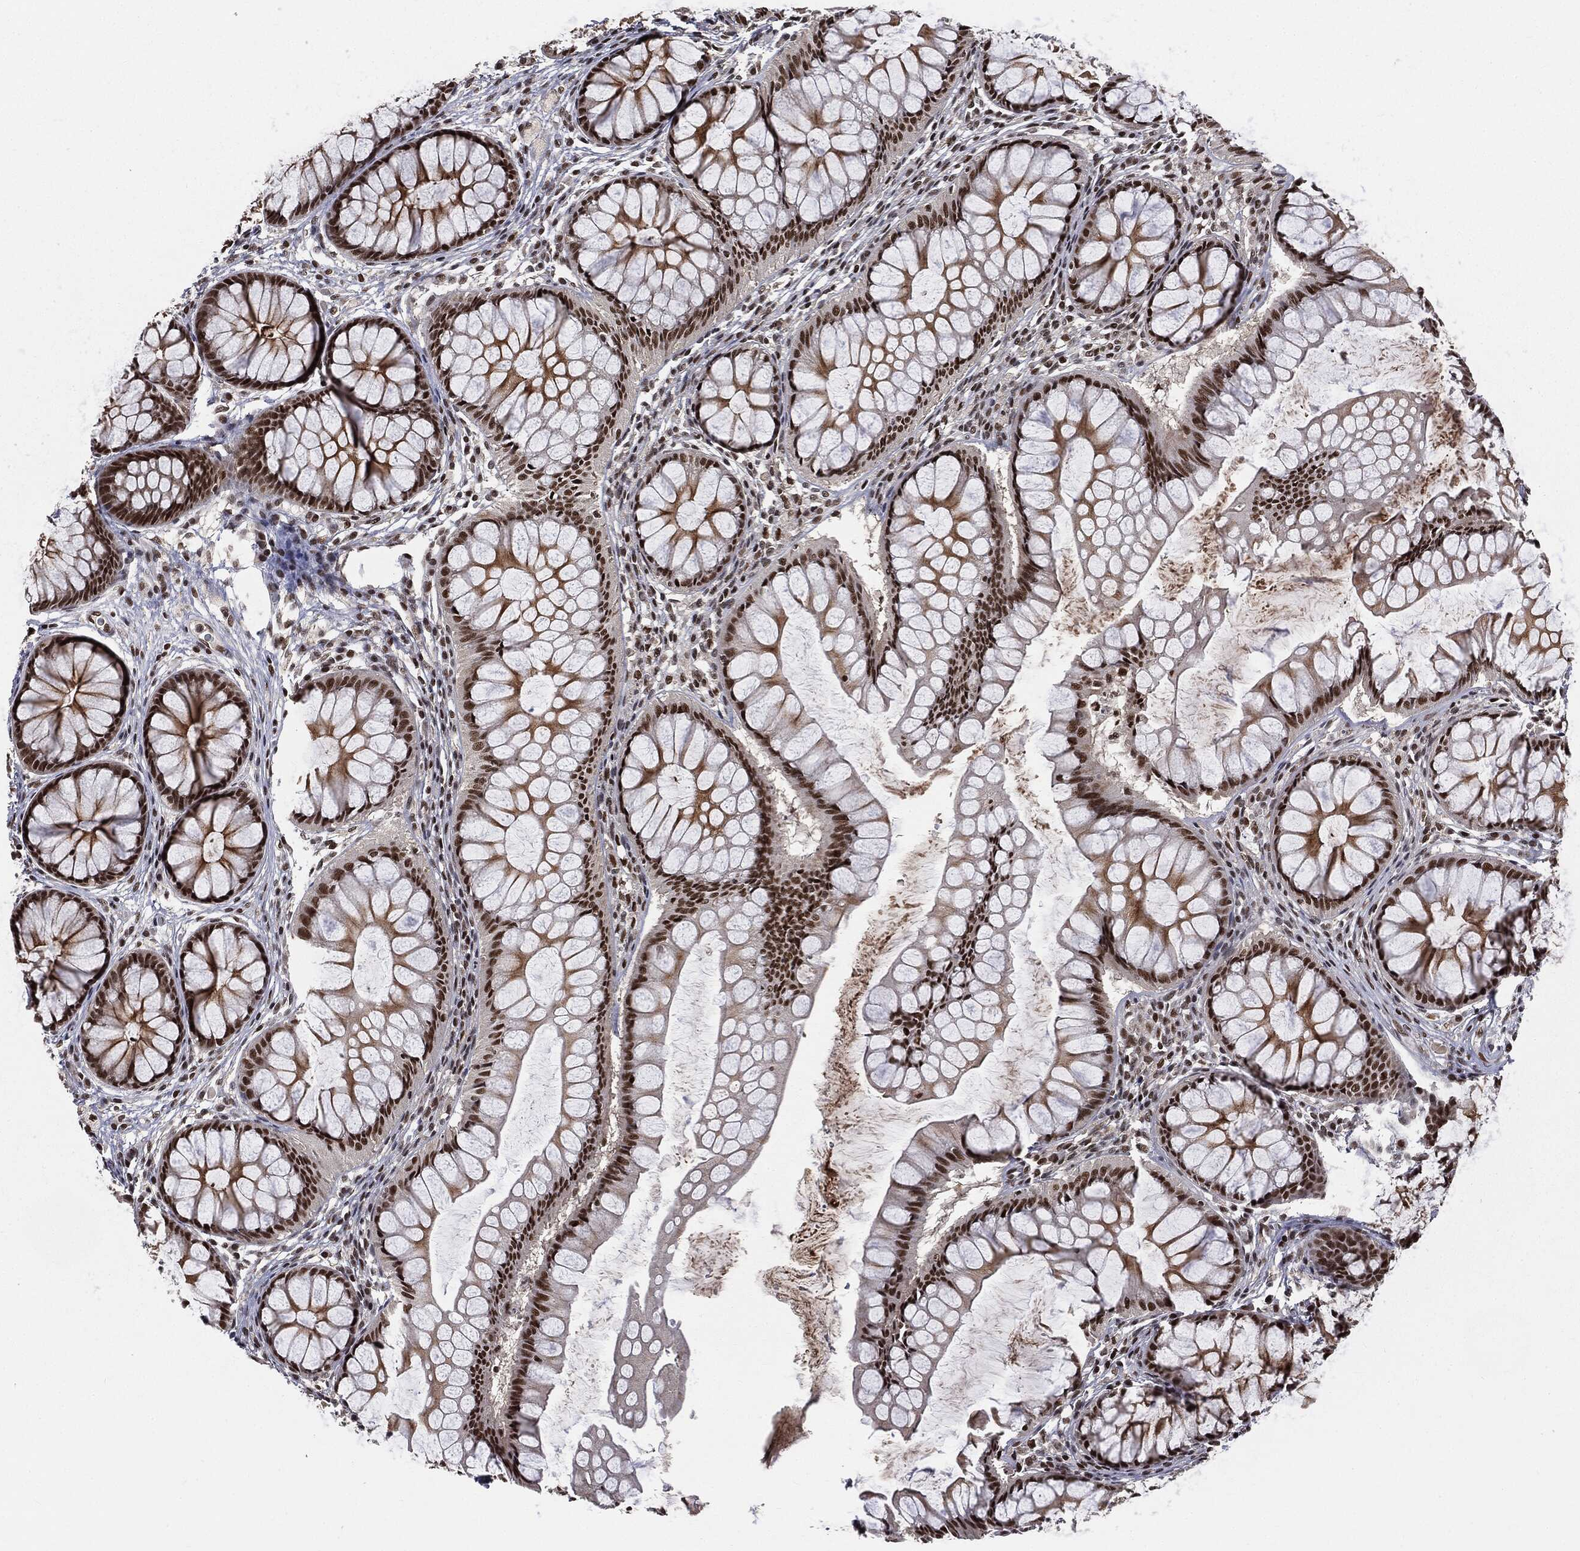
{"staining": {"intensity": "strong", "quantity": ">75%", "location": "nuclear"}, "tissue": "colon", "cell_type": "Endothelial cells", "image_type": "normal", "snomed": [{"axis": "morphology", "description": "Normal tissue, NOS"}, {"axis": "topography", "description": "Colon"}], "caption": "Endothelial cells show strong nuclear expression in approximately >75% of cells in benign colon. Immunohistochemistry stains the protein in brown and the nuclei are stained blue.", "gene": "DPH2", "patient": {"sex": "female", "age": 65}}